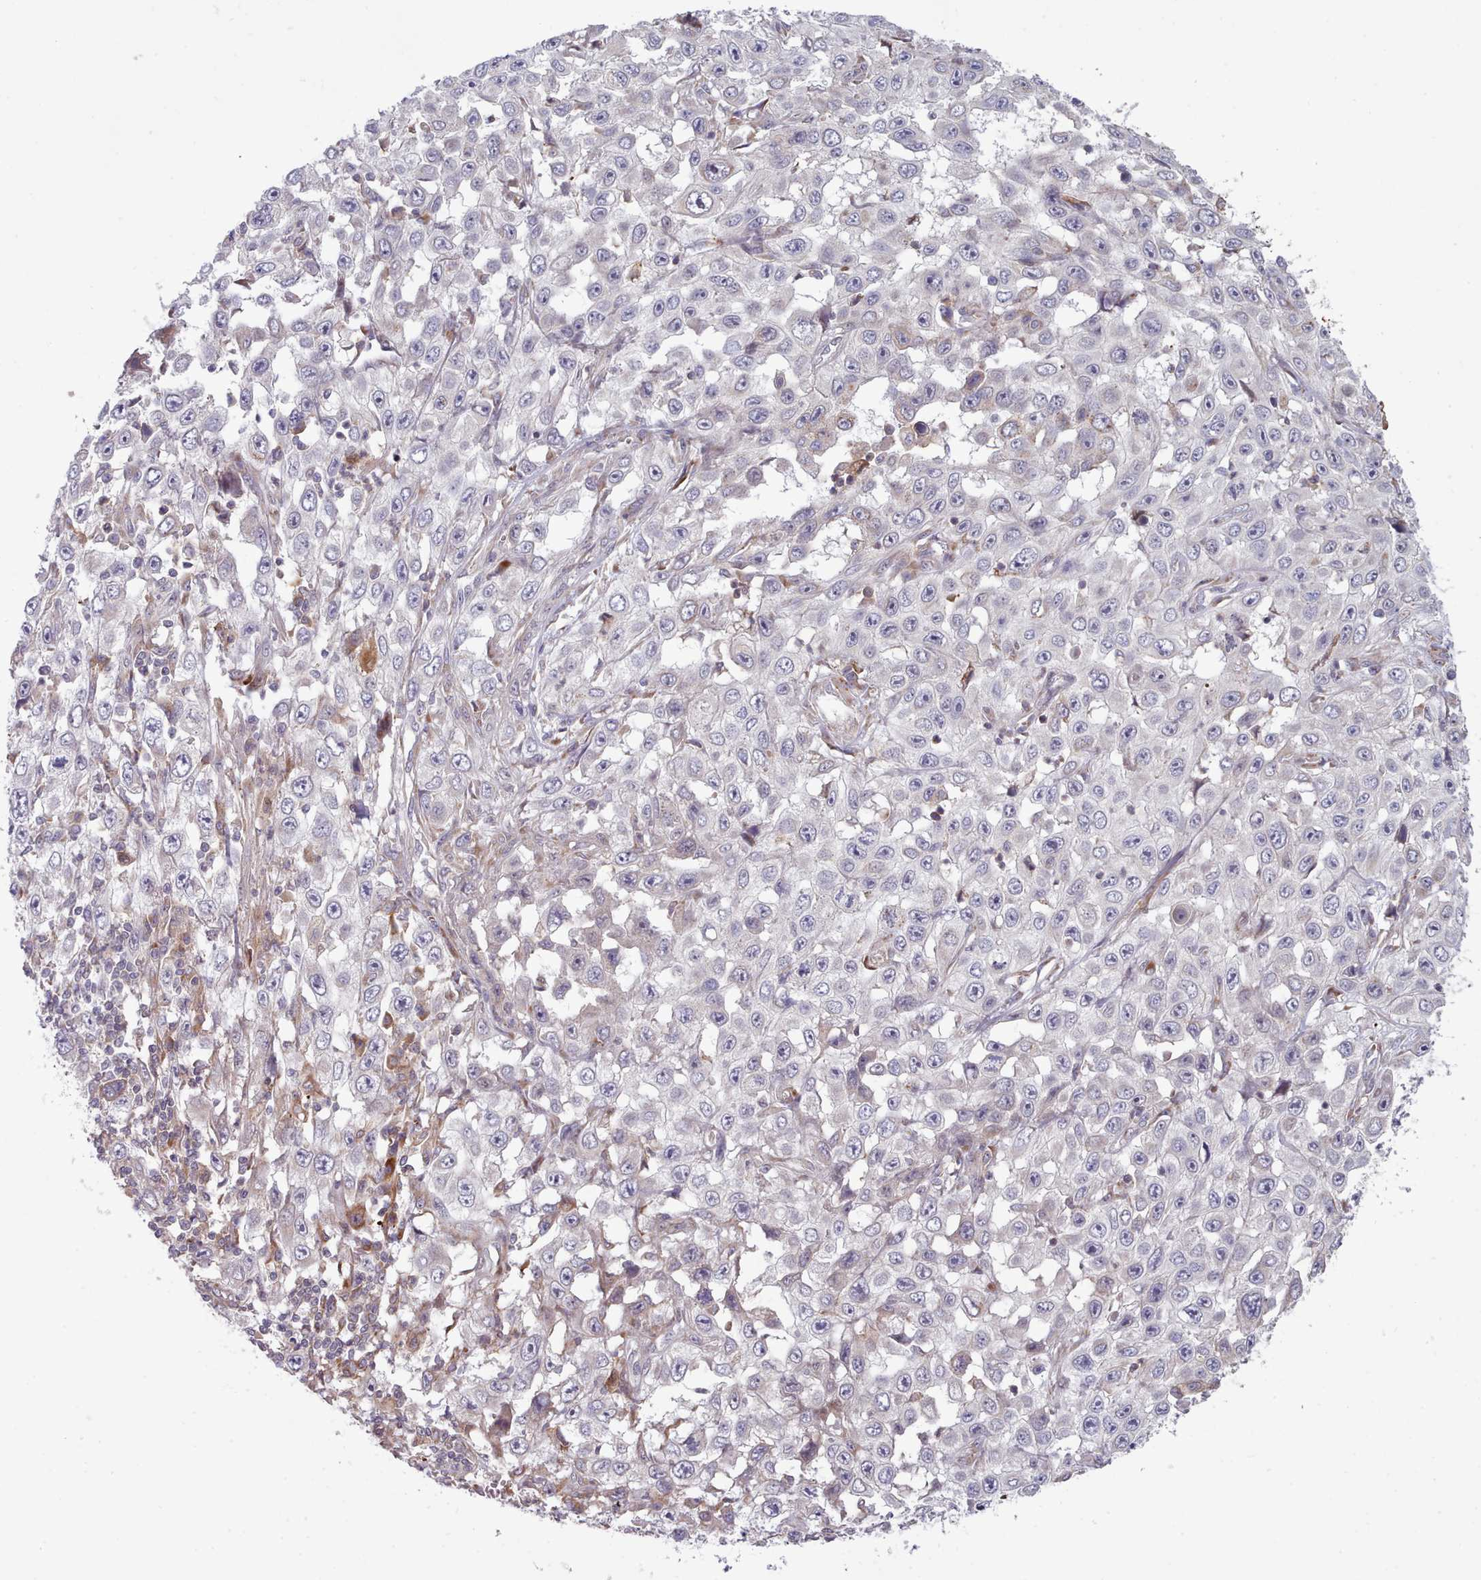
{"staining": {"intensity": "negative", "quantity": "none", "location": "none"}, "tissue": "skin cancer", "cell_type": "Tumor cells", "image_type": "cancer", "snomed": [{"axis": "morphology", "description": "Squamous cell carcinoma, NOS"}, {"axis": "topography", "description": "Skin"}], "caption": "A histopathology image of human skin cancer (squamous cell carcinoma) is negative for staining in tumor cells.", "gene": "TRIM26", "patient": {"sex": "male", "age": 82}}